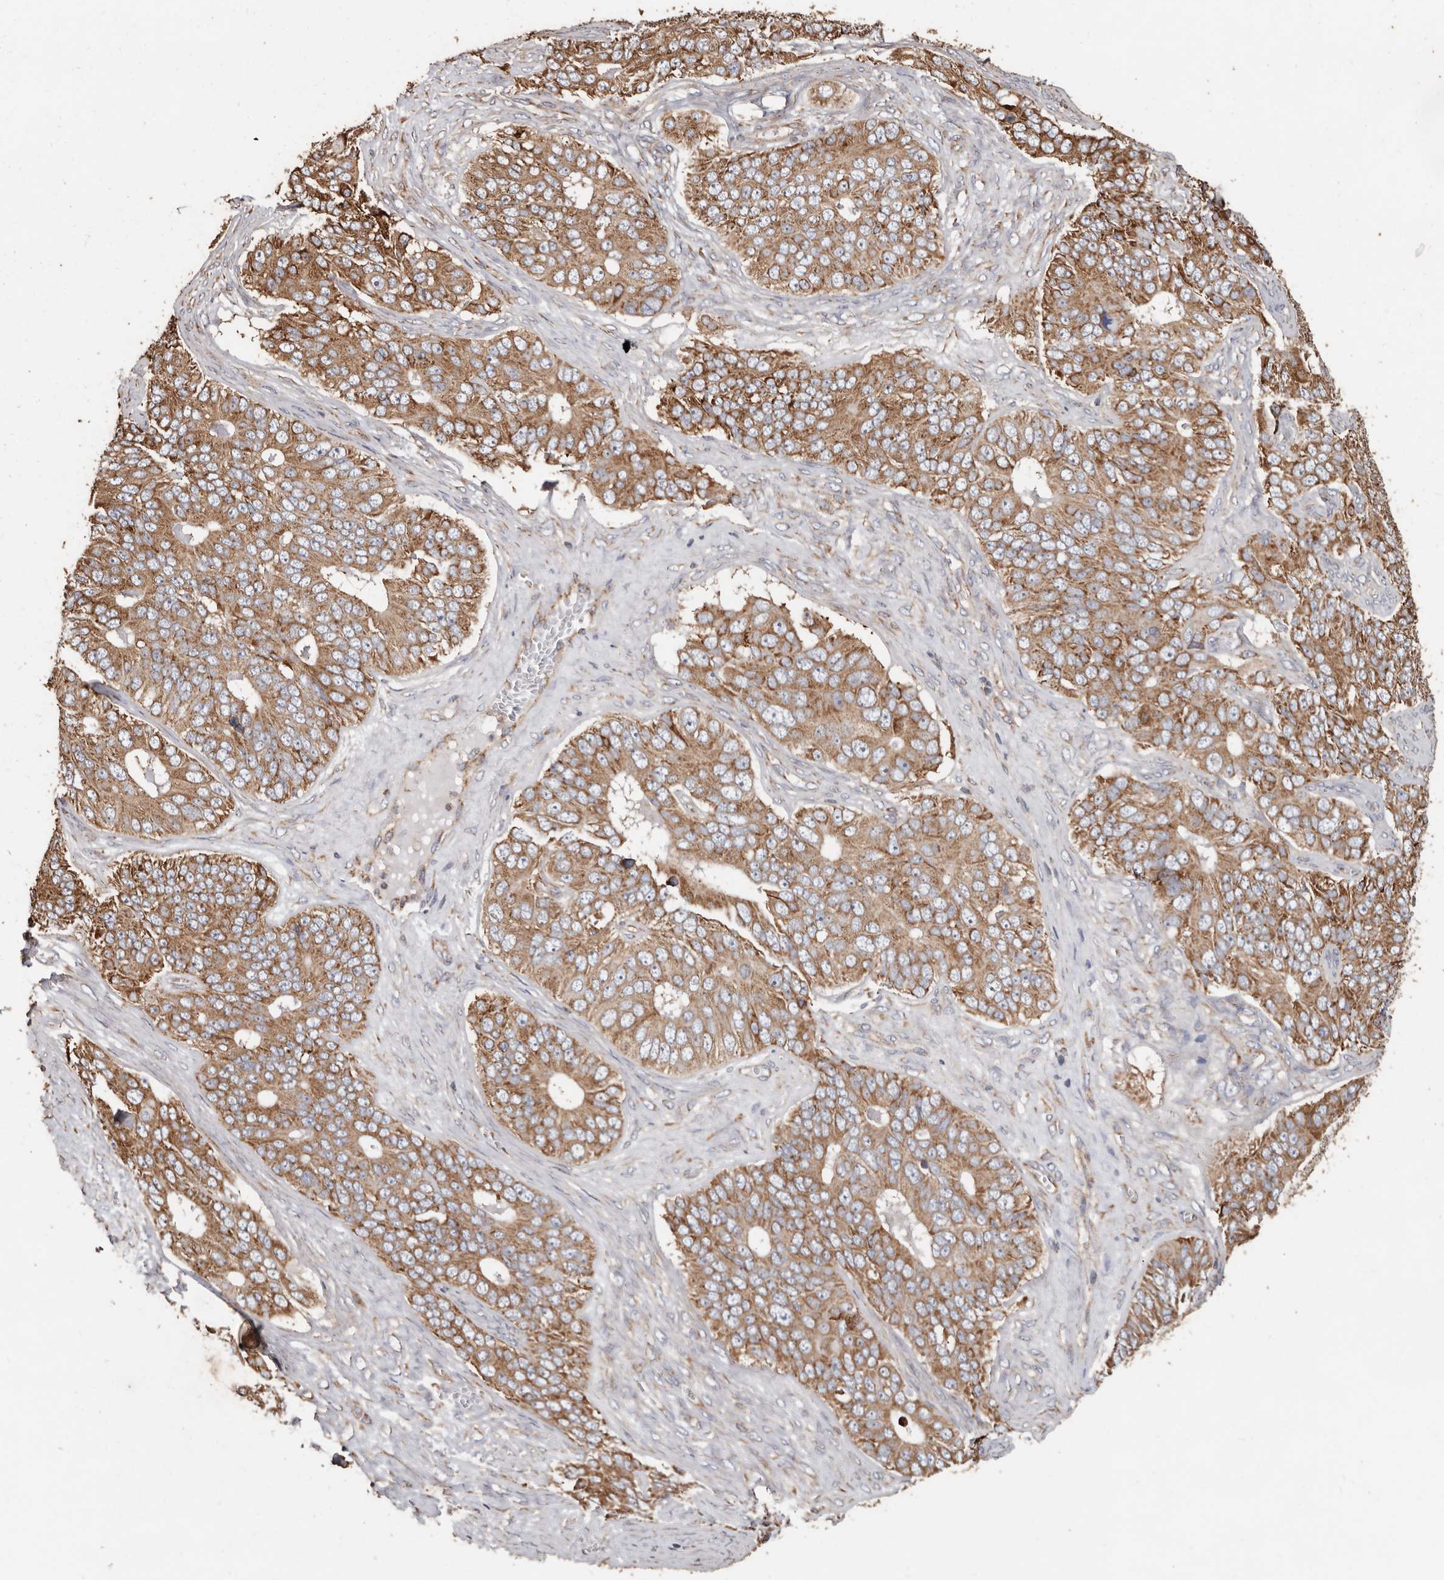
{"staining": {"intensity": "moderate", "quantity": ">75%", "location": "cytoplasmic/membranous"}, "tissue": "ovarian cancer", "cell_type": "Tumor cells", "image_type": "cancer", "snomed": [{"axis": "morphology", "description": "Carcinoma, endometroid"}, {"axis": "topography", "description": "Ovary"}], "caption": "Protein expression analysis of human ovarian cancer reveals moderate cytoplasmic/membranous positivity in about >75% of tumor cells.", "gene": "OSGIN2", "patient": {"sex": "female", "age": 51}}